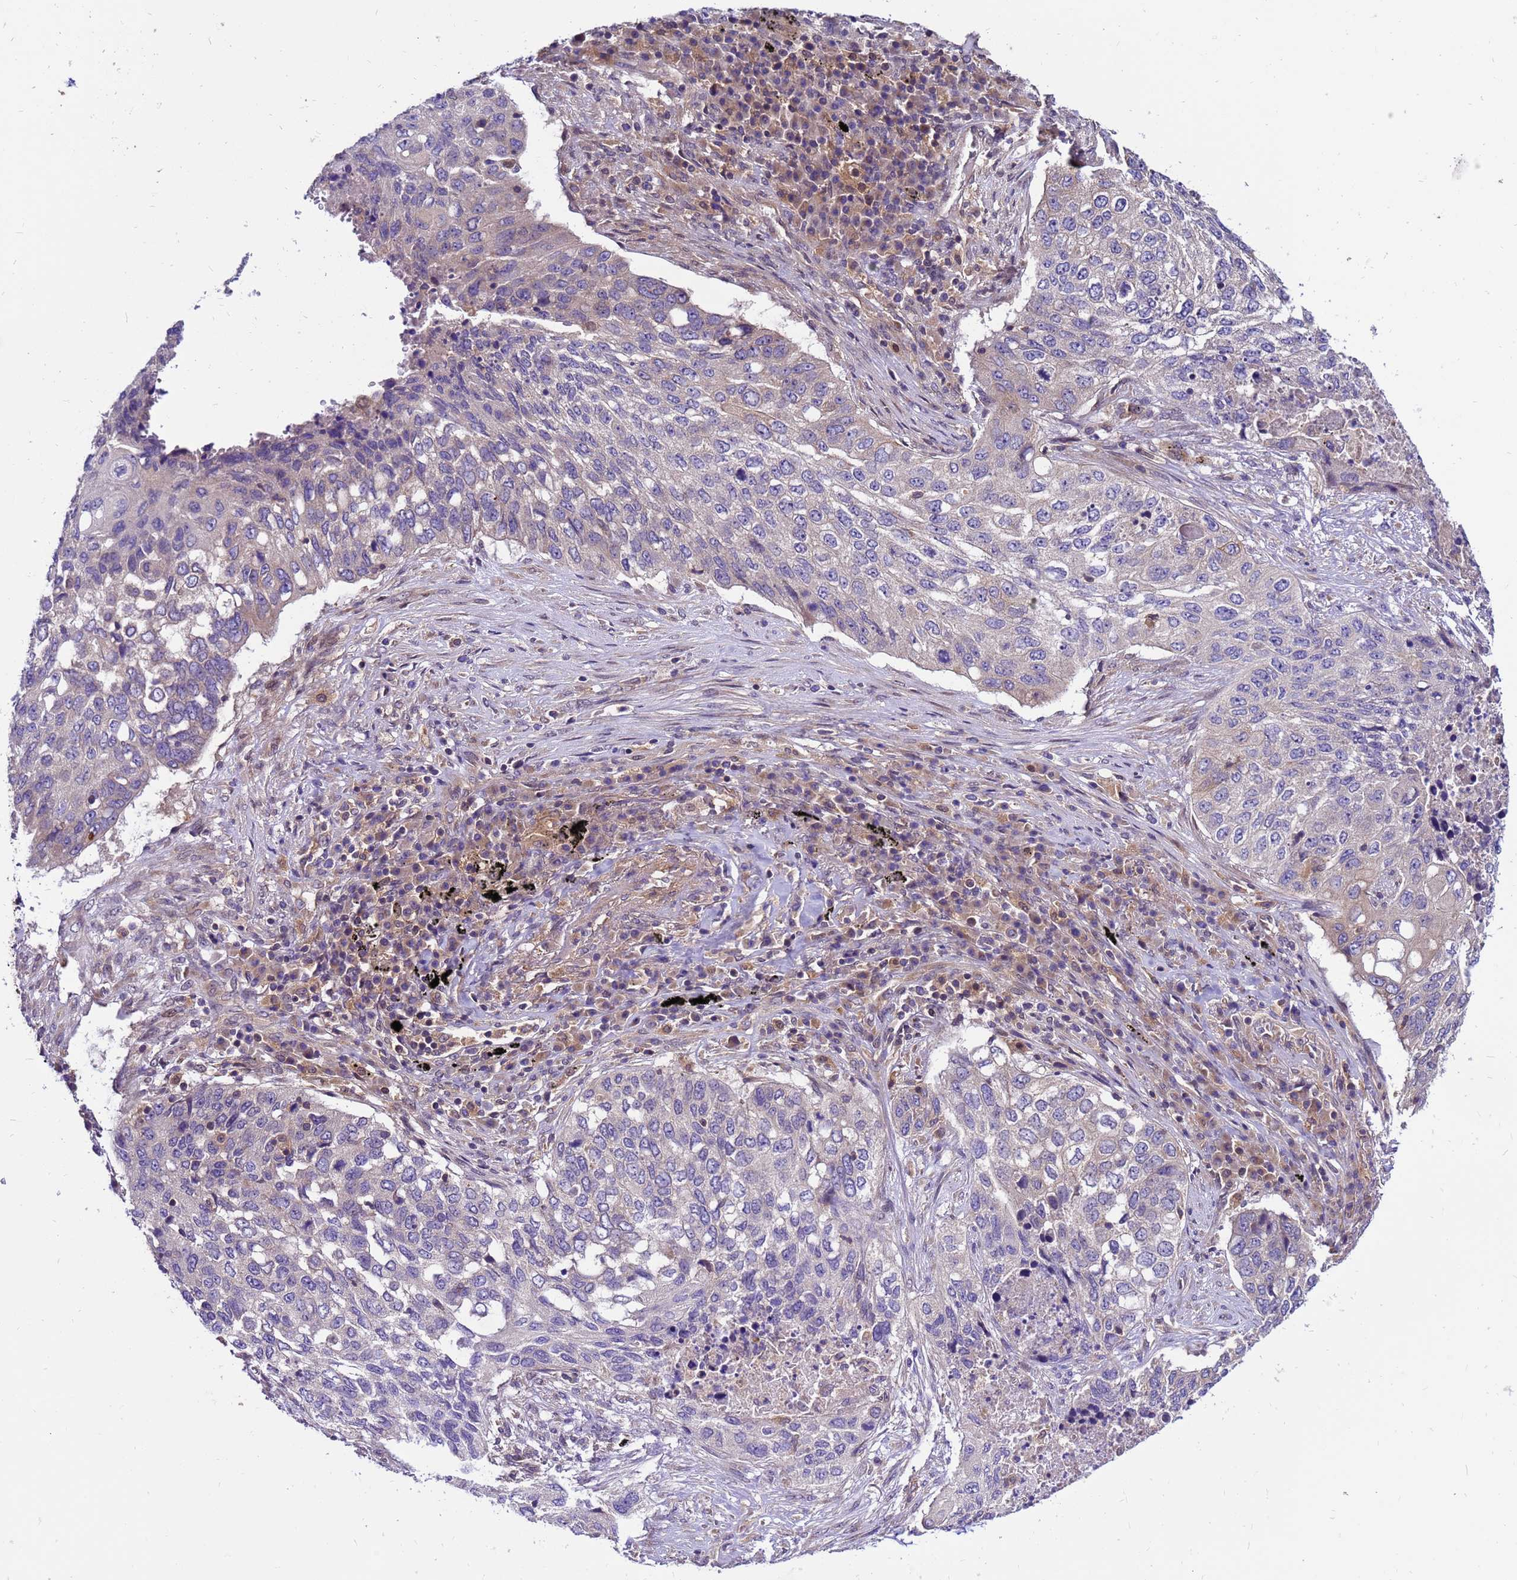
{"staining": {"intensity": "negative", "quantity": "none", "location": "none"}, "tissue": "lung cancer", "cell_type": "Tumor cells", "image_type": "cancer", "snomed": [{"axis": "morphology", "description": "Squamous cell carcinoma, NOS"}, {"axis": "topography", "description": "Lung"}], "caption": "A micrograph of lung squamous cell carcinoma stained for a protein displays no brown staining in tumor cells.", "gene": "GET3", "patient": {"sex": "female", "age": 63}}